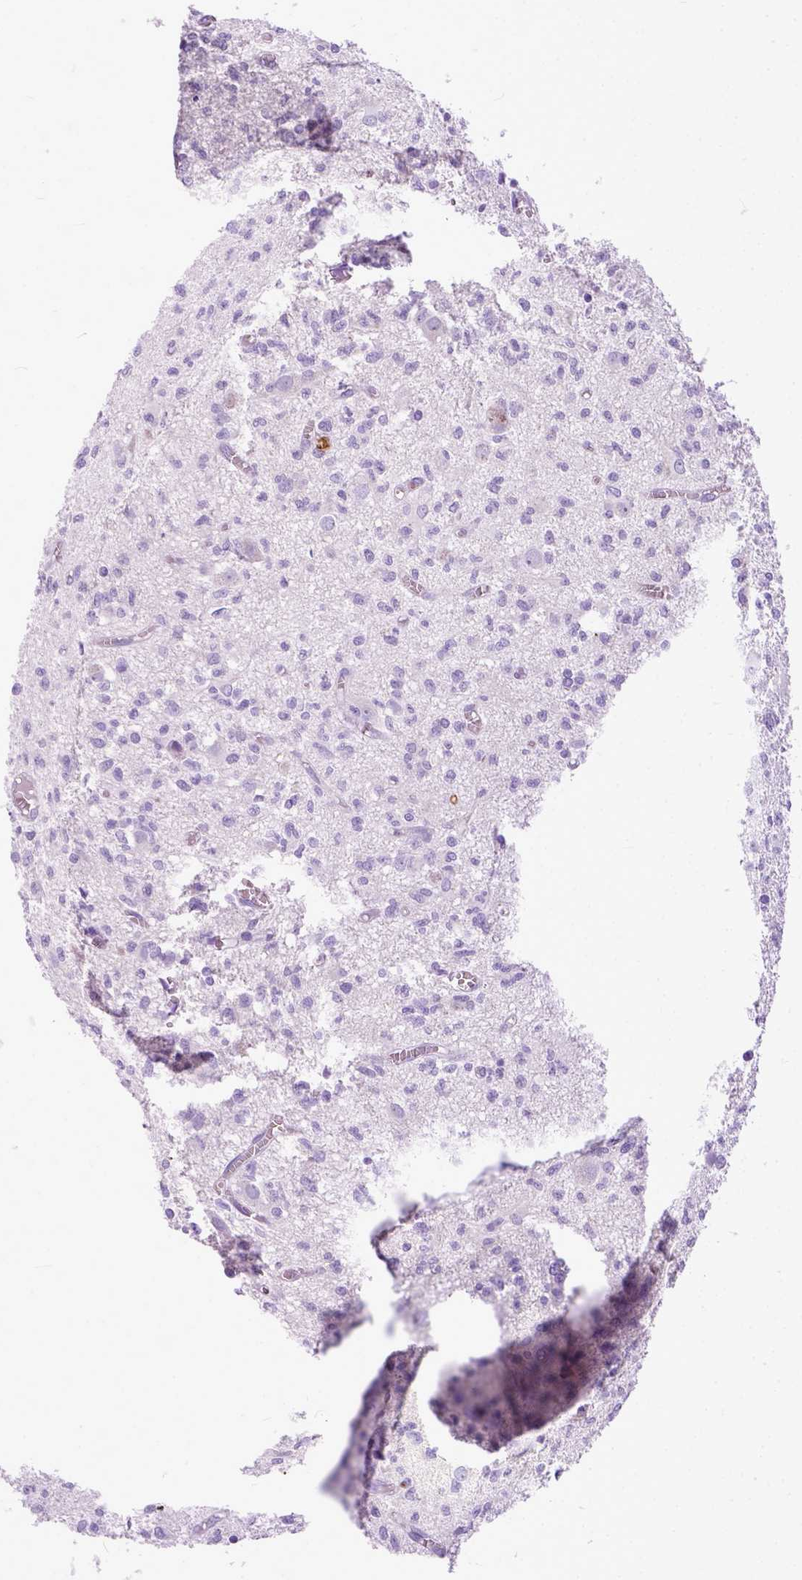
{"staining": {"intensity": "negative", "quantity": "none", "location": "none"}, "tissue": "glioma", "cell_type": "Tumor cells", "image_type": "cancer", "snomed": [{"axis": "morphology", "description": "Glioma, malignant, Low grade"}, {"axis": "topography", "description": "Brain"}], "caption": "The micrograph demonstrates no staining of tumor cells in low-grade glioma (malignant).", "gene": "PPL", "patient": {"sex": "male", "age": 64}}